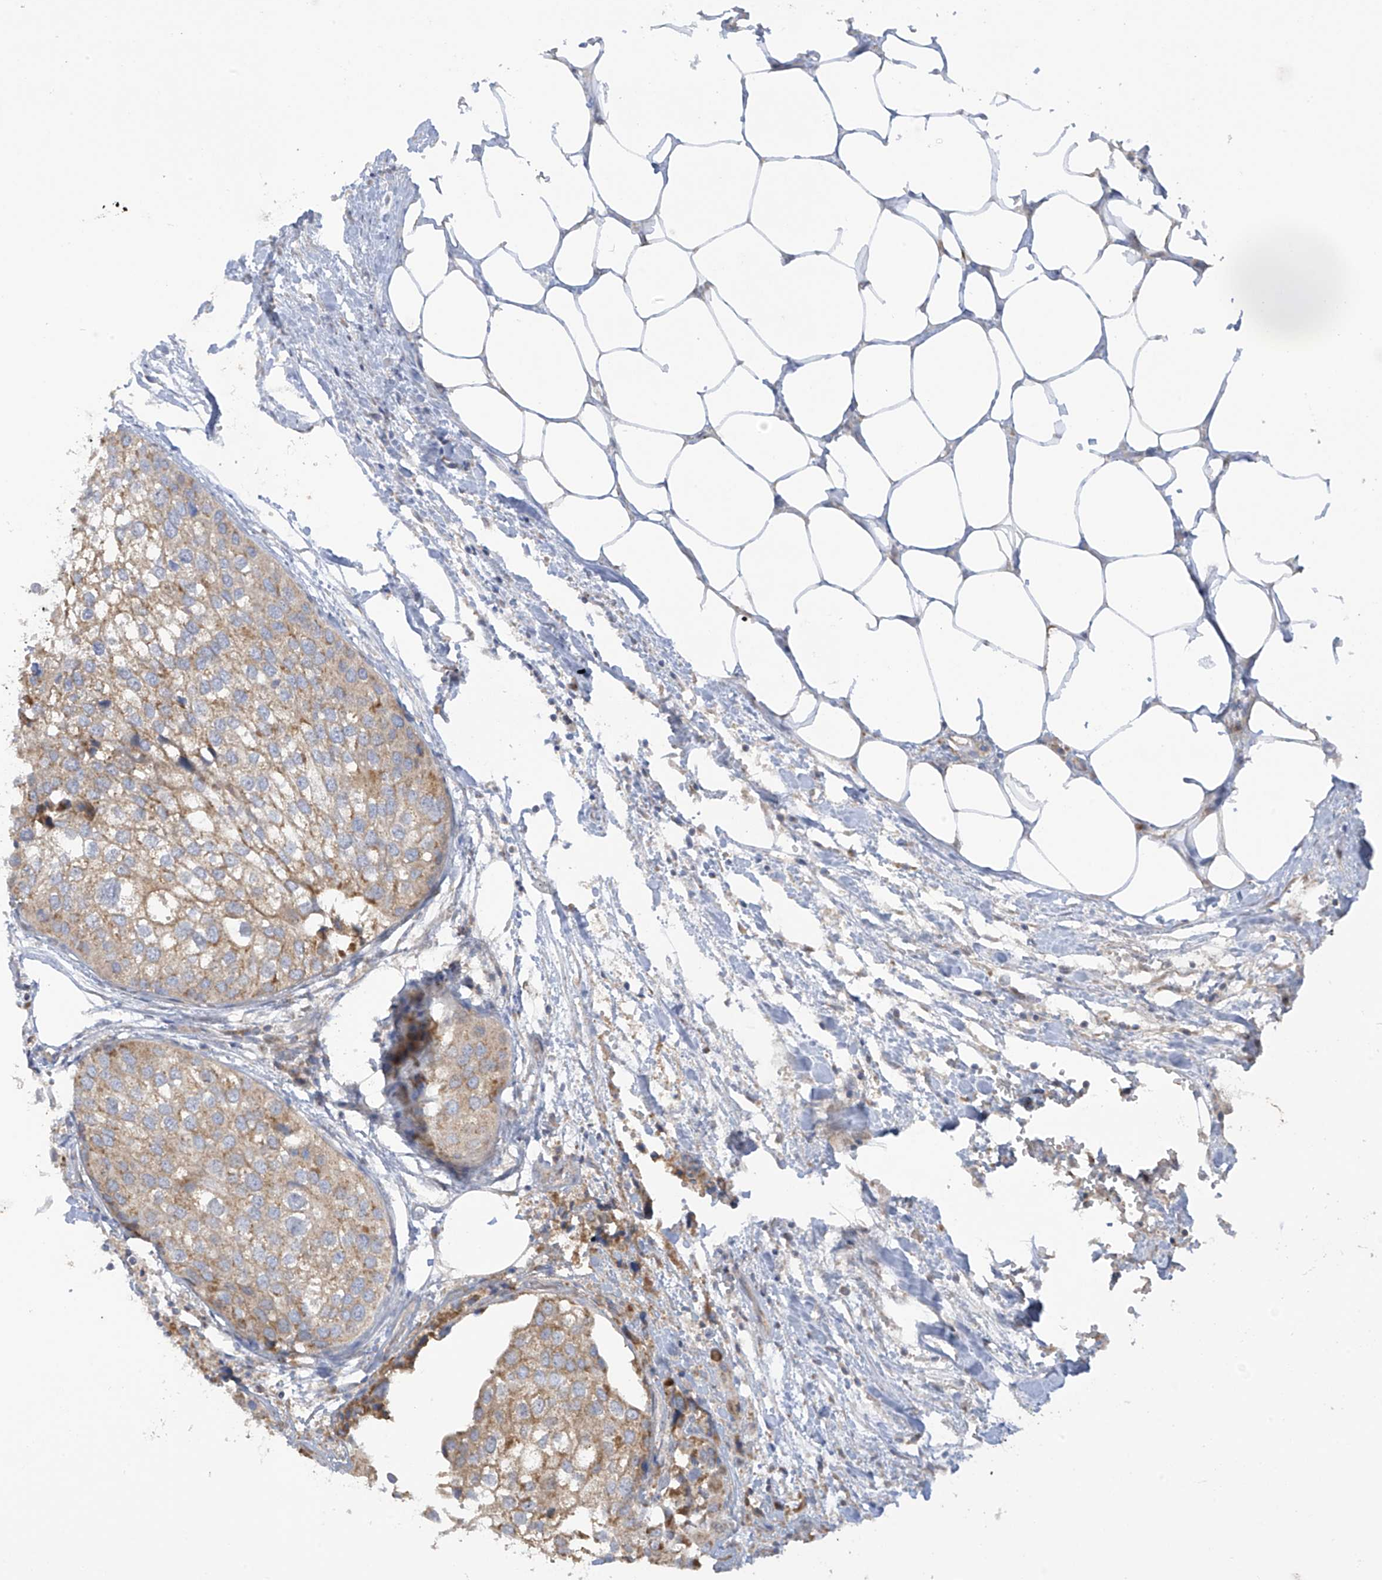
{"staining": {"intensity": "weak", "quantity": ">75%", "location": "cytoplasmic/membranous"}, "tissue": "urothelial cancer", "cell_type": "Tumor cells", "image_type": "cancer", "snomed": [{"axis": "morphology", "description": "Urothelial carcinoma, High grade"}, {"axis": "topography", "description": "Urinary bladder"}], "caption": "Urothelial cancer stained for a protein (brown) shows weak cytoplasmic/membranous positive expression in about >75% of tumor cells.", "gene": "METTL18", "patient": {"sex": "male", "age": 64}}